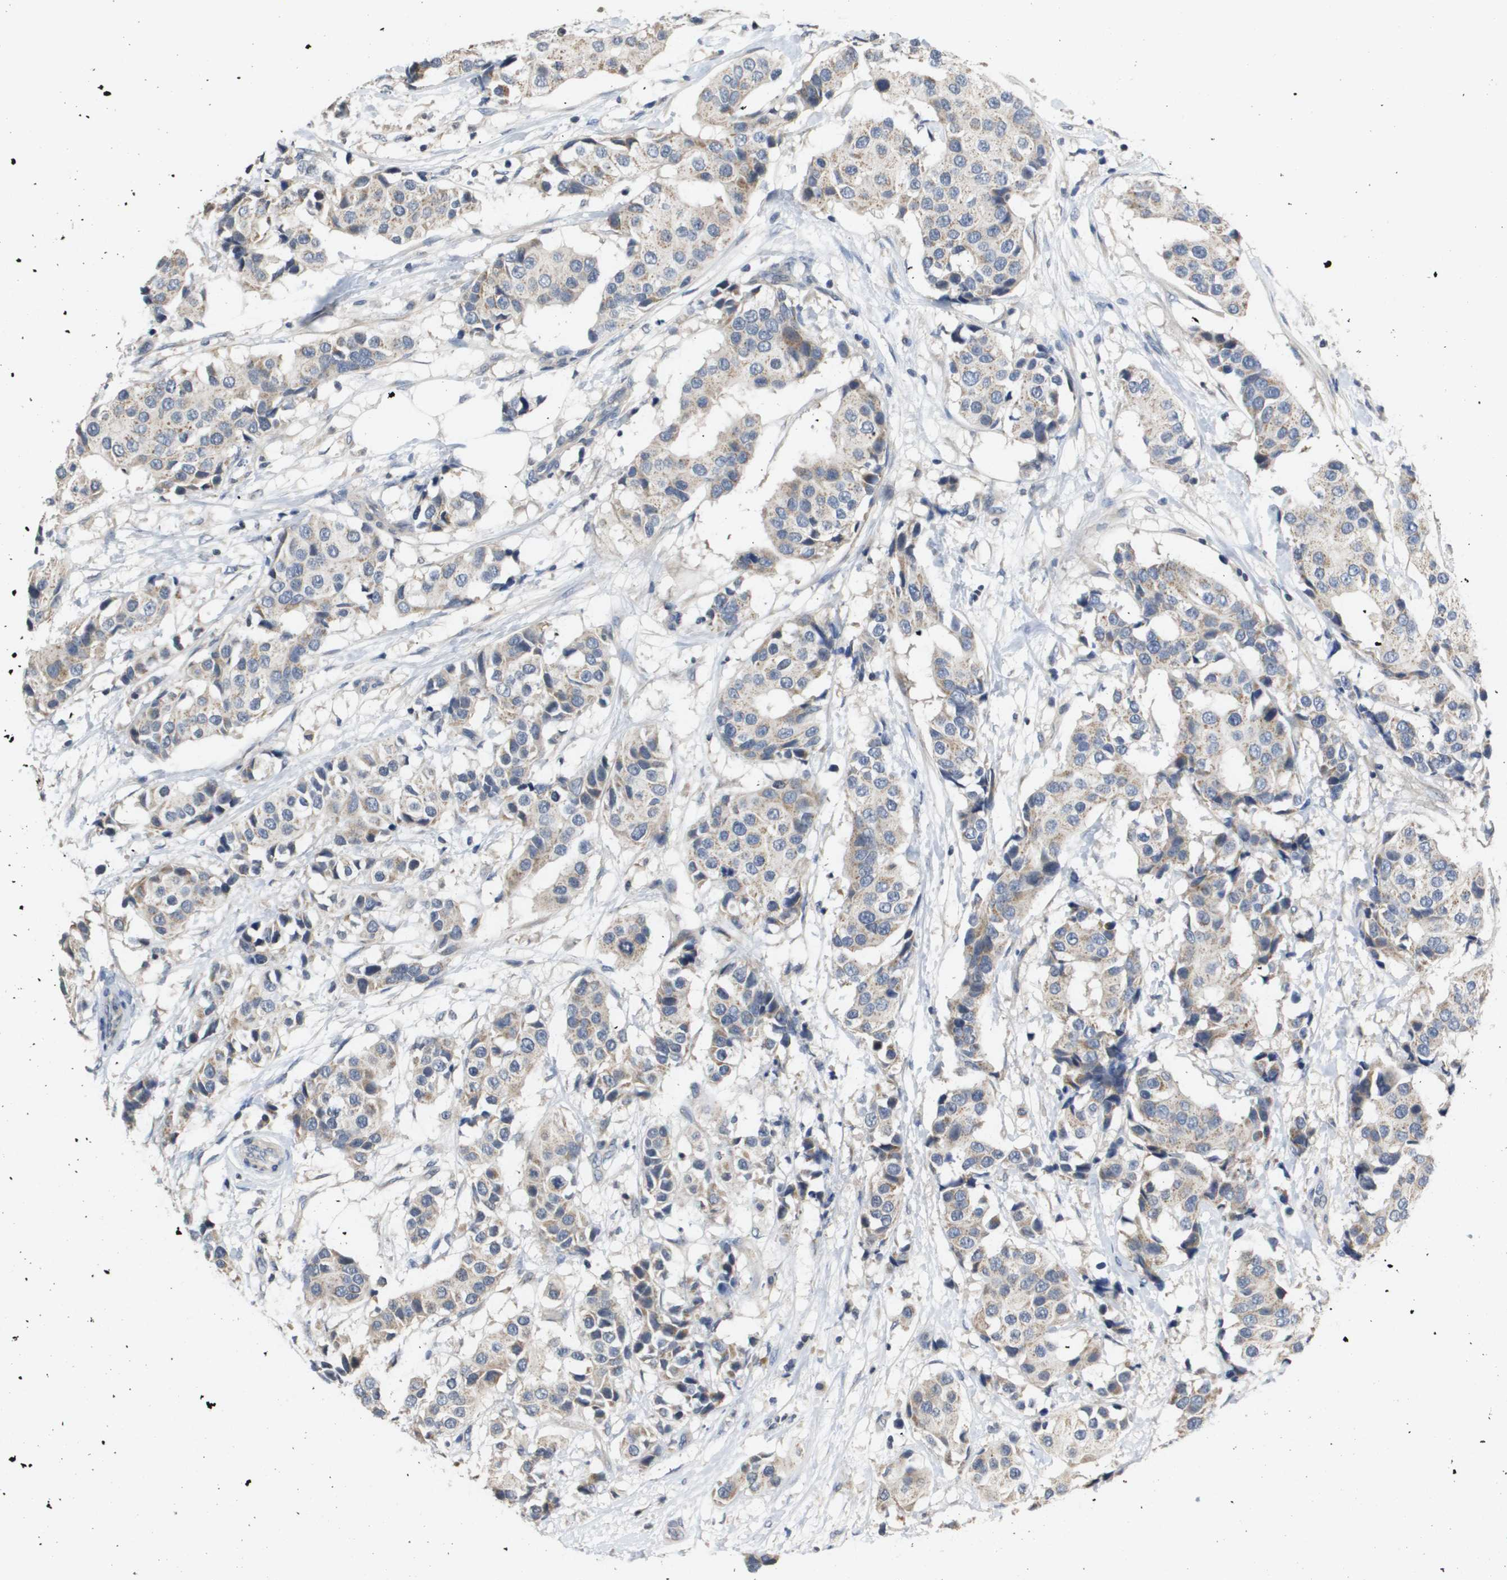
{"staining": {"intensity": "weak", "quantity": "25%-75%", "location": "cytoplasmic/membranous"}, "tissue": "breast cancer", "cell_type": "Tumor cells", "image_type": "cancer", "snomed": [{"axis": "morphology", "description": "Normal tissue, NOS"}, {"axis": "morphology", "description": "Duct carcinoma"}, {"axis": "topography", "description": "Breast"}], "caption": "High-power microscopy captured an IHC histopathology image of infiltrating ductal carcinoma (breast), revealing weak cytoplasmic/membranous staining in about 25%-75% of tumor cells.", "gene": "CAPN11", "patient": {"sex": "female", "age": 39}}